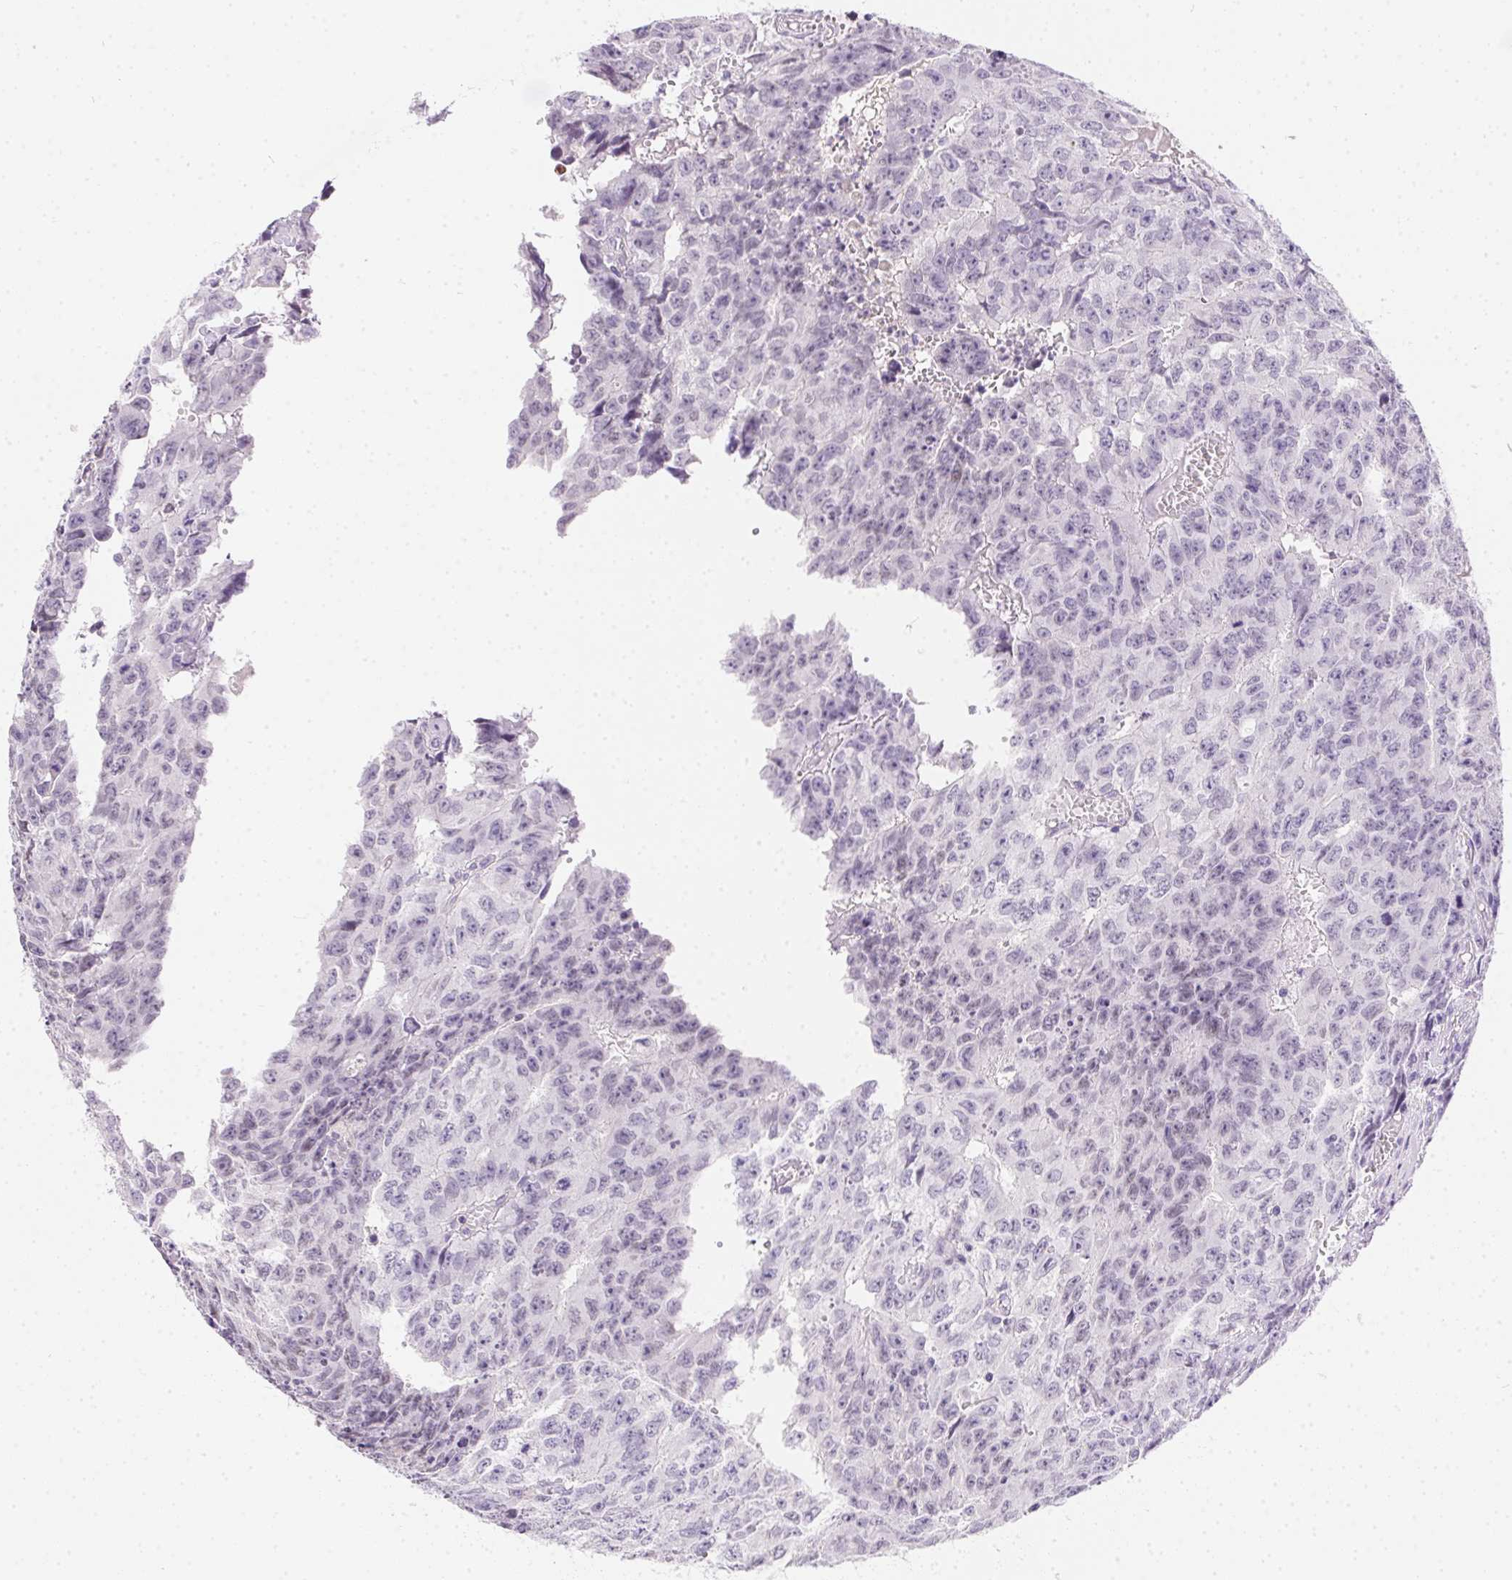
{"staining": {"intensity": "negative", "quantity": "none", "location": "none"}, "tissue": "testis cancer", "cell_type": "Tumor cells", "image_type": "cancer", "snomed": [{"axis": "morphology", "description": "Carcinoma, Embryonal, NOS"}, {"axis": "morphology", "description": "Teratoma, malignant, NOS"}, {"axis": "topography", "description": "Testis"}], "caption": "The image shows no staining of tumor cells in testis cancer (embryonal carcinoma).", "gene": "SSTR4", "patient": {"sex": "male", "age": 24}}